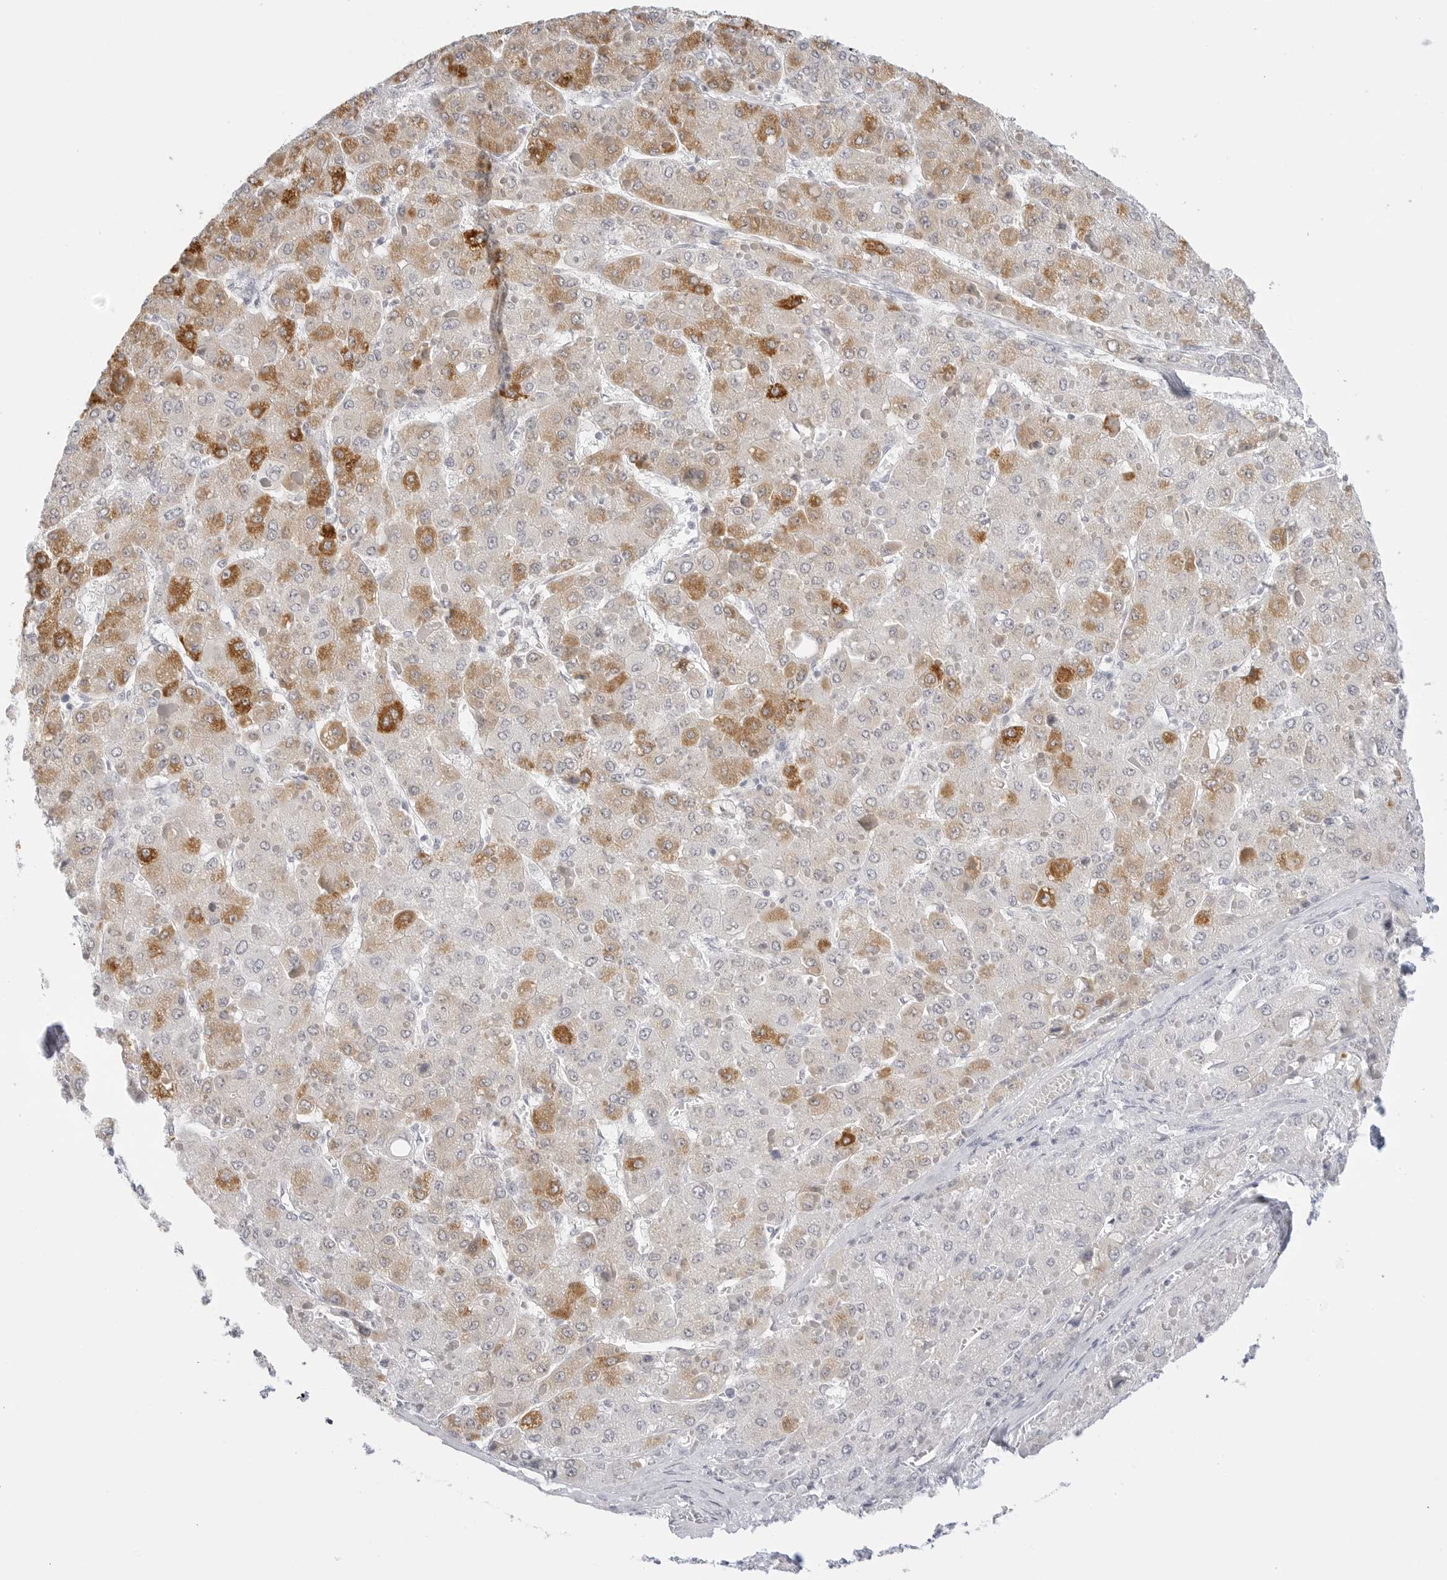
{"staining": {"intensity": "moderate", "quantity": ">75%", "location": "cytoplasmic/membranous"}, "tissue": "liver cancer", "cell_type": "Tumor cells", "image_type": "cancer", "snomed": [{"axis": "morphology", "description": "Carcinoma, Hepatocellular, NOS"}, {"axis": "topography", "description": "Liver"}], "caption": "A medium amount of moderate cytoplasmic/membranous expression is present in approximately >75% of tumor cells in liver cancer (hepatocellular carcinoma) tissue. (brown staining indicates protein expression, while blue staining denotes nuclei).", "gene": "HMGCS2", "patient": {"sex": "female", "age": 73}}